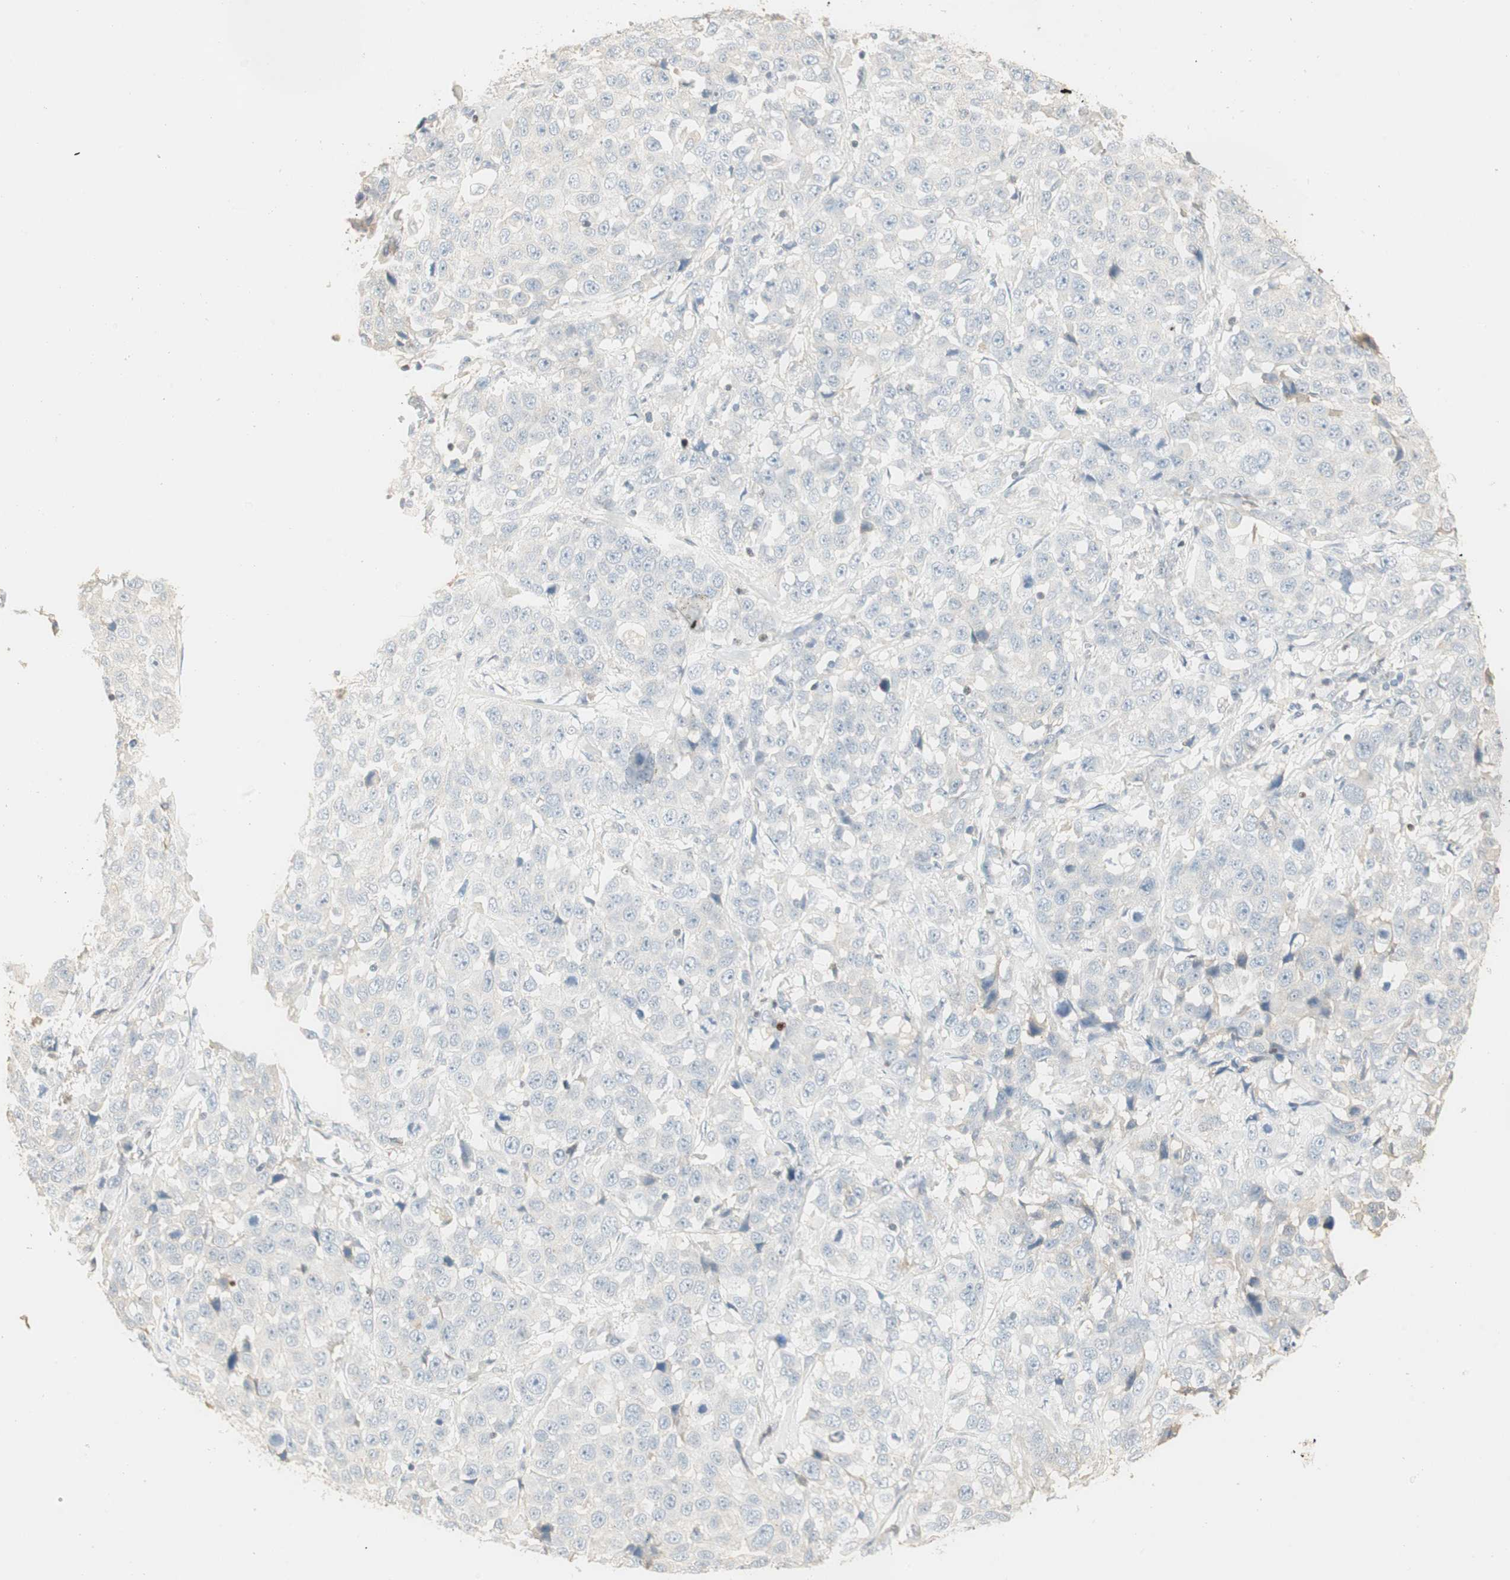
{"staining": {"intensity": "negative", "quantity": "none", "location": "none"}, "tissue": "stomach cancer", "cell_type": "Tumor cells", "image_type": "cancer", "snomed": [{"axis": "morphology", "description": "Normal tissue, NOS"}, {"axis": "morphology", "description": "Adenocarcinoma, NOS"}, {"axis": "topography", "description": "Stomach"}], "caption": "High magnification brightfield microscopy of adenocarcinoma (stomach) stained with DAB (brown) and counterstained with hematoxylin (blue): tumor cells show no significant positivity.", "gene": "RUNX2", "patient": {"sex": "male", "age": 48}}